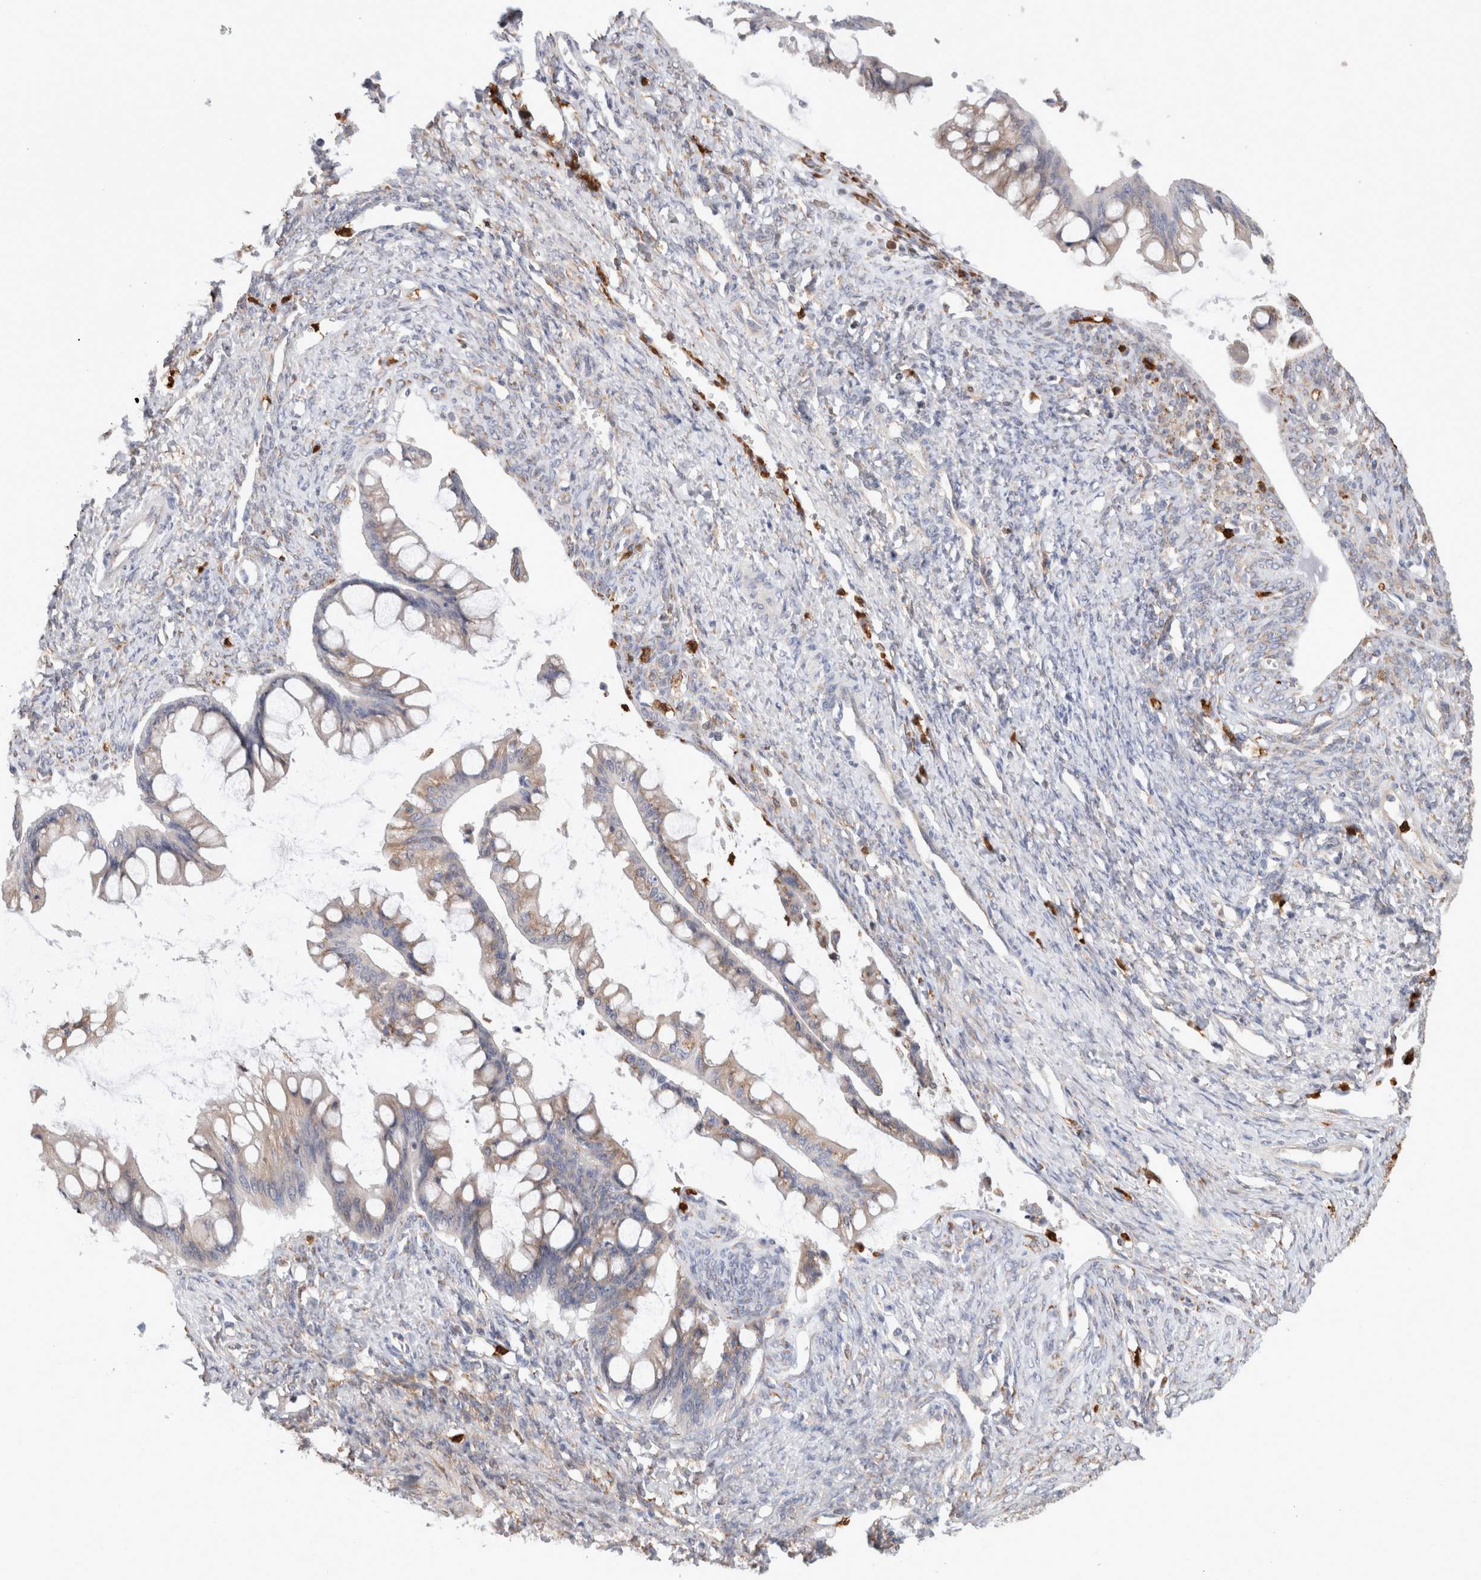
{"staining": {"intensity": "weak", "quantity": "<25%", "location": "cytoplasmic/membranous"}, "tissue": "ovarian cancer", "cell_type": "Tumor cells", "image_type": "cancer", "snomed": [{"axis": "morphology", "description": "Cystadenocarcinoma, mucinous, NOS"}, {"axis": "topography", "description": "Ovary"}], "caption": "Immunohistochemical staining of human ovarian cancer reveals no significant staining in tumor cells.", "gene": "P4HA1", "patient": {"sex": "female", "age": 73}}